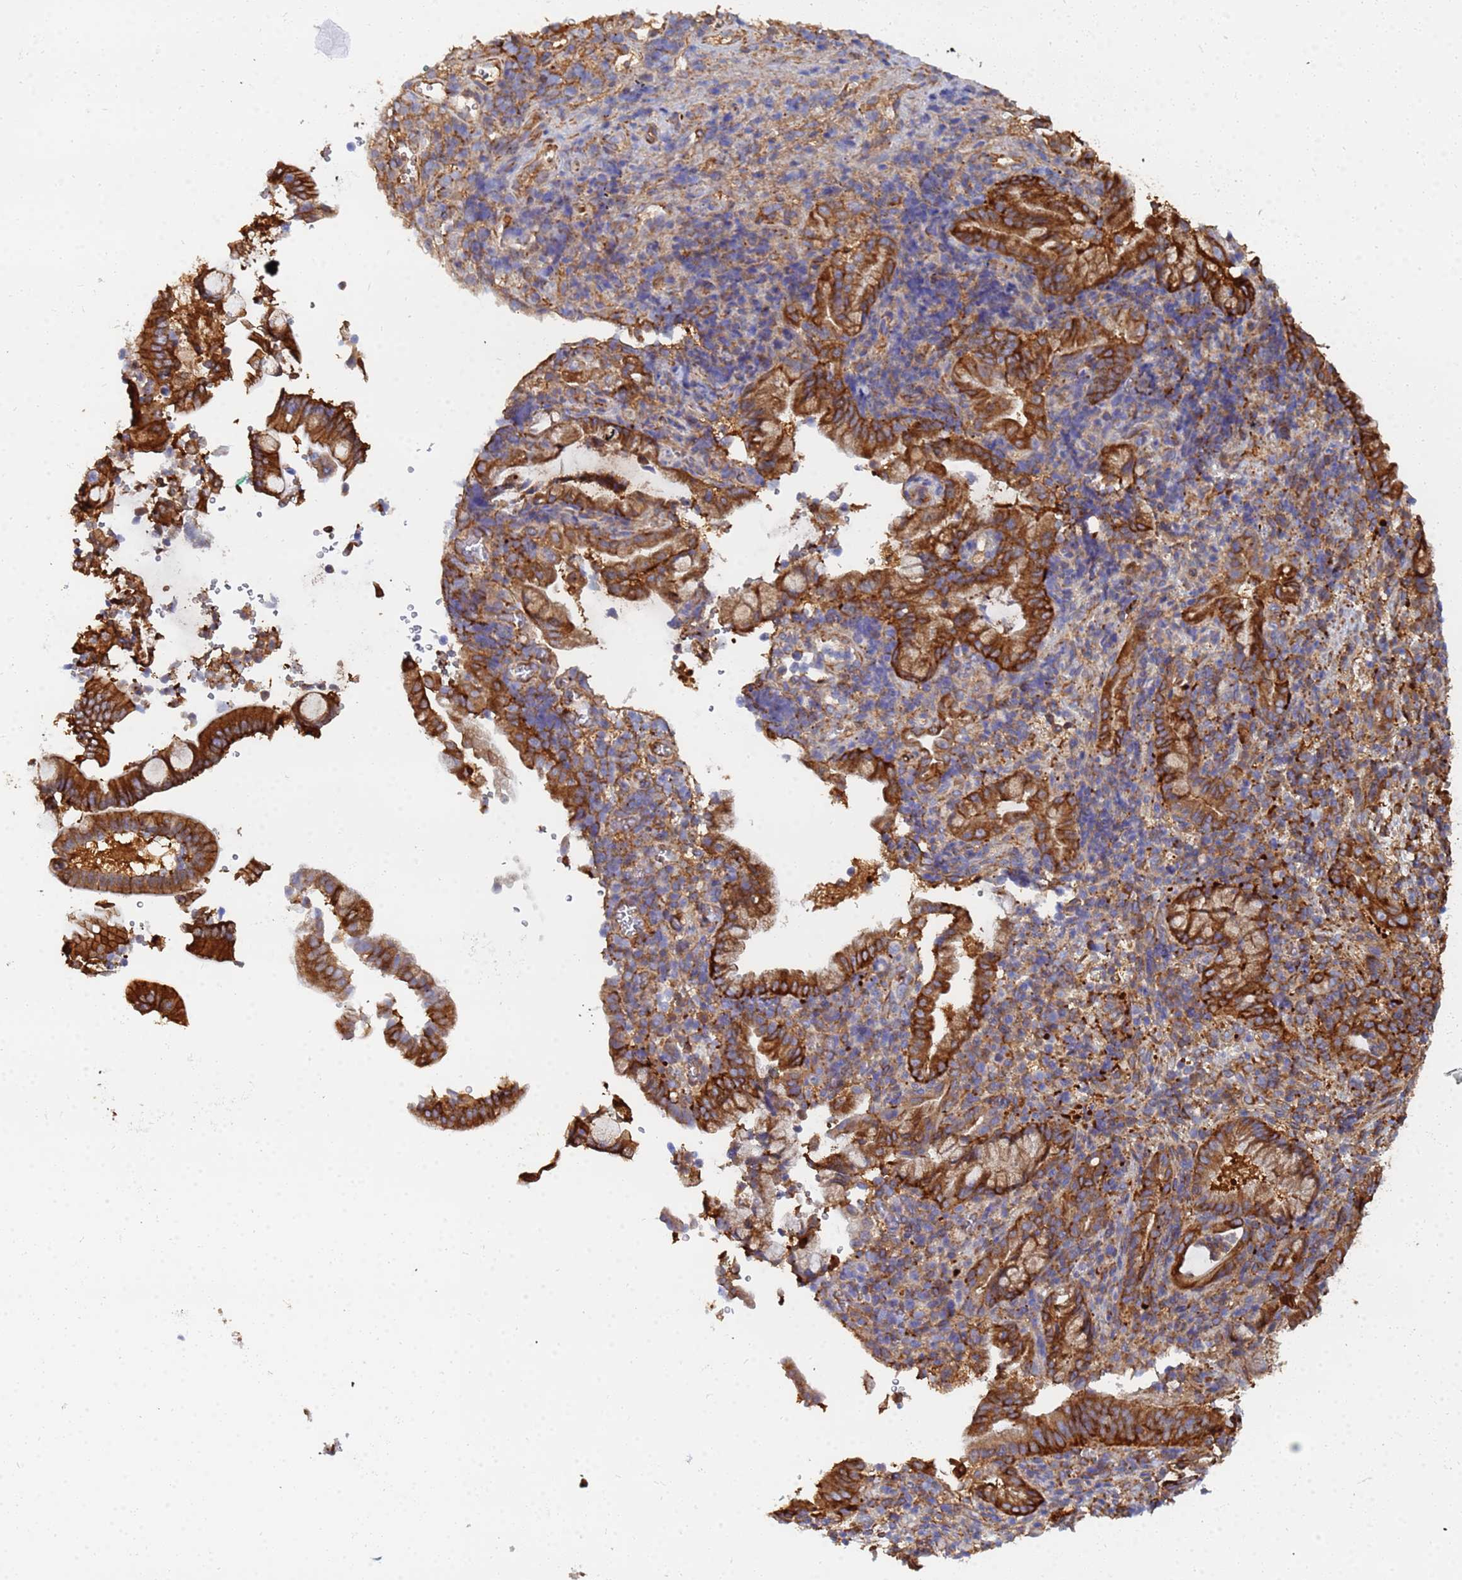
{"staining": {"intensity": "strong", "quantity": ">75%", "location": "cytoplasmic/membranous"}, "tissue": "pancreatic cancer", "cell_type": "Tumor cells", "image_type": "cancer", "snomed": [{"axis": "morphology", "description": "Normal tissue, NOS"}, {"axis": "morphology", "description": "Adenocarcinoma, NOS"}, {"axis": "topography", "description": "Pancreas"}], "caption": "IHC (DAB) staining of pancreatic cancer (adenocarcinoma) demonstrates strong cytoplasmic/membranous protein staining in about >75% of tumor cells.", "gene": "GPR42", "patient": {"sex": "female", "age": 55}}